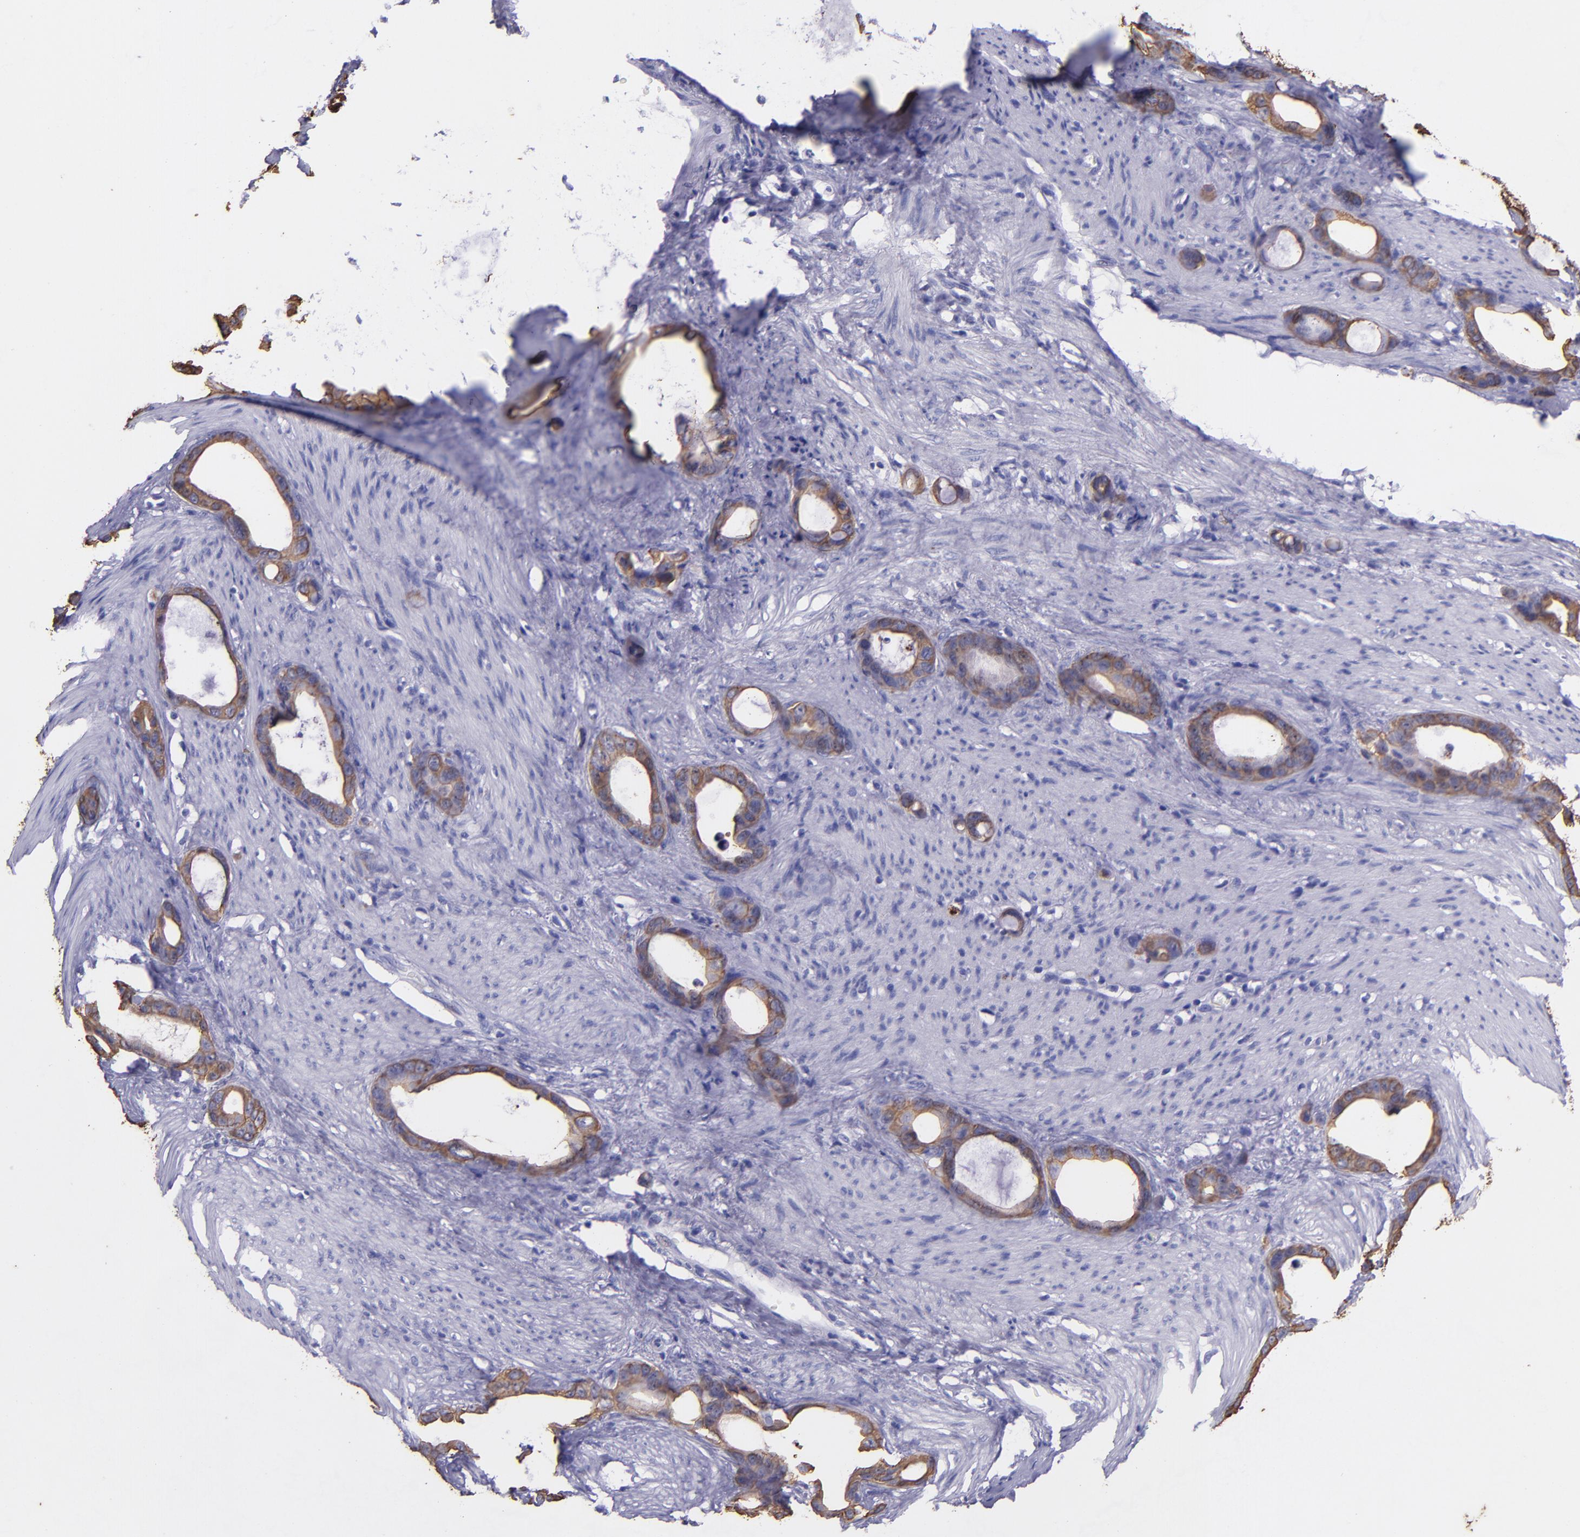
{"staining": {"intensity": "moderate", "quantity": ">75%", "location": "cytoplasmic/membranous"}, "tissue": "stomach cancer", "cell_type": "Tumor cells", "image_type": "cancer", "snomed": [{"axis": "morphology", "description": "Adenocarcinoma, NOS"}, {"axis": "topography", "description": "Stomach"}], "caption": "IHC (DAB (3,3'-diaminobenzidine)) staining of stomach cancer (adenocarcinoma) displays moderate cytoplasmic/membranous protein staining in about >75% of tumor cells.", "gene": "KRT4", "patient": {"sex": "female", "age": 75}}